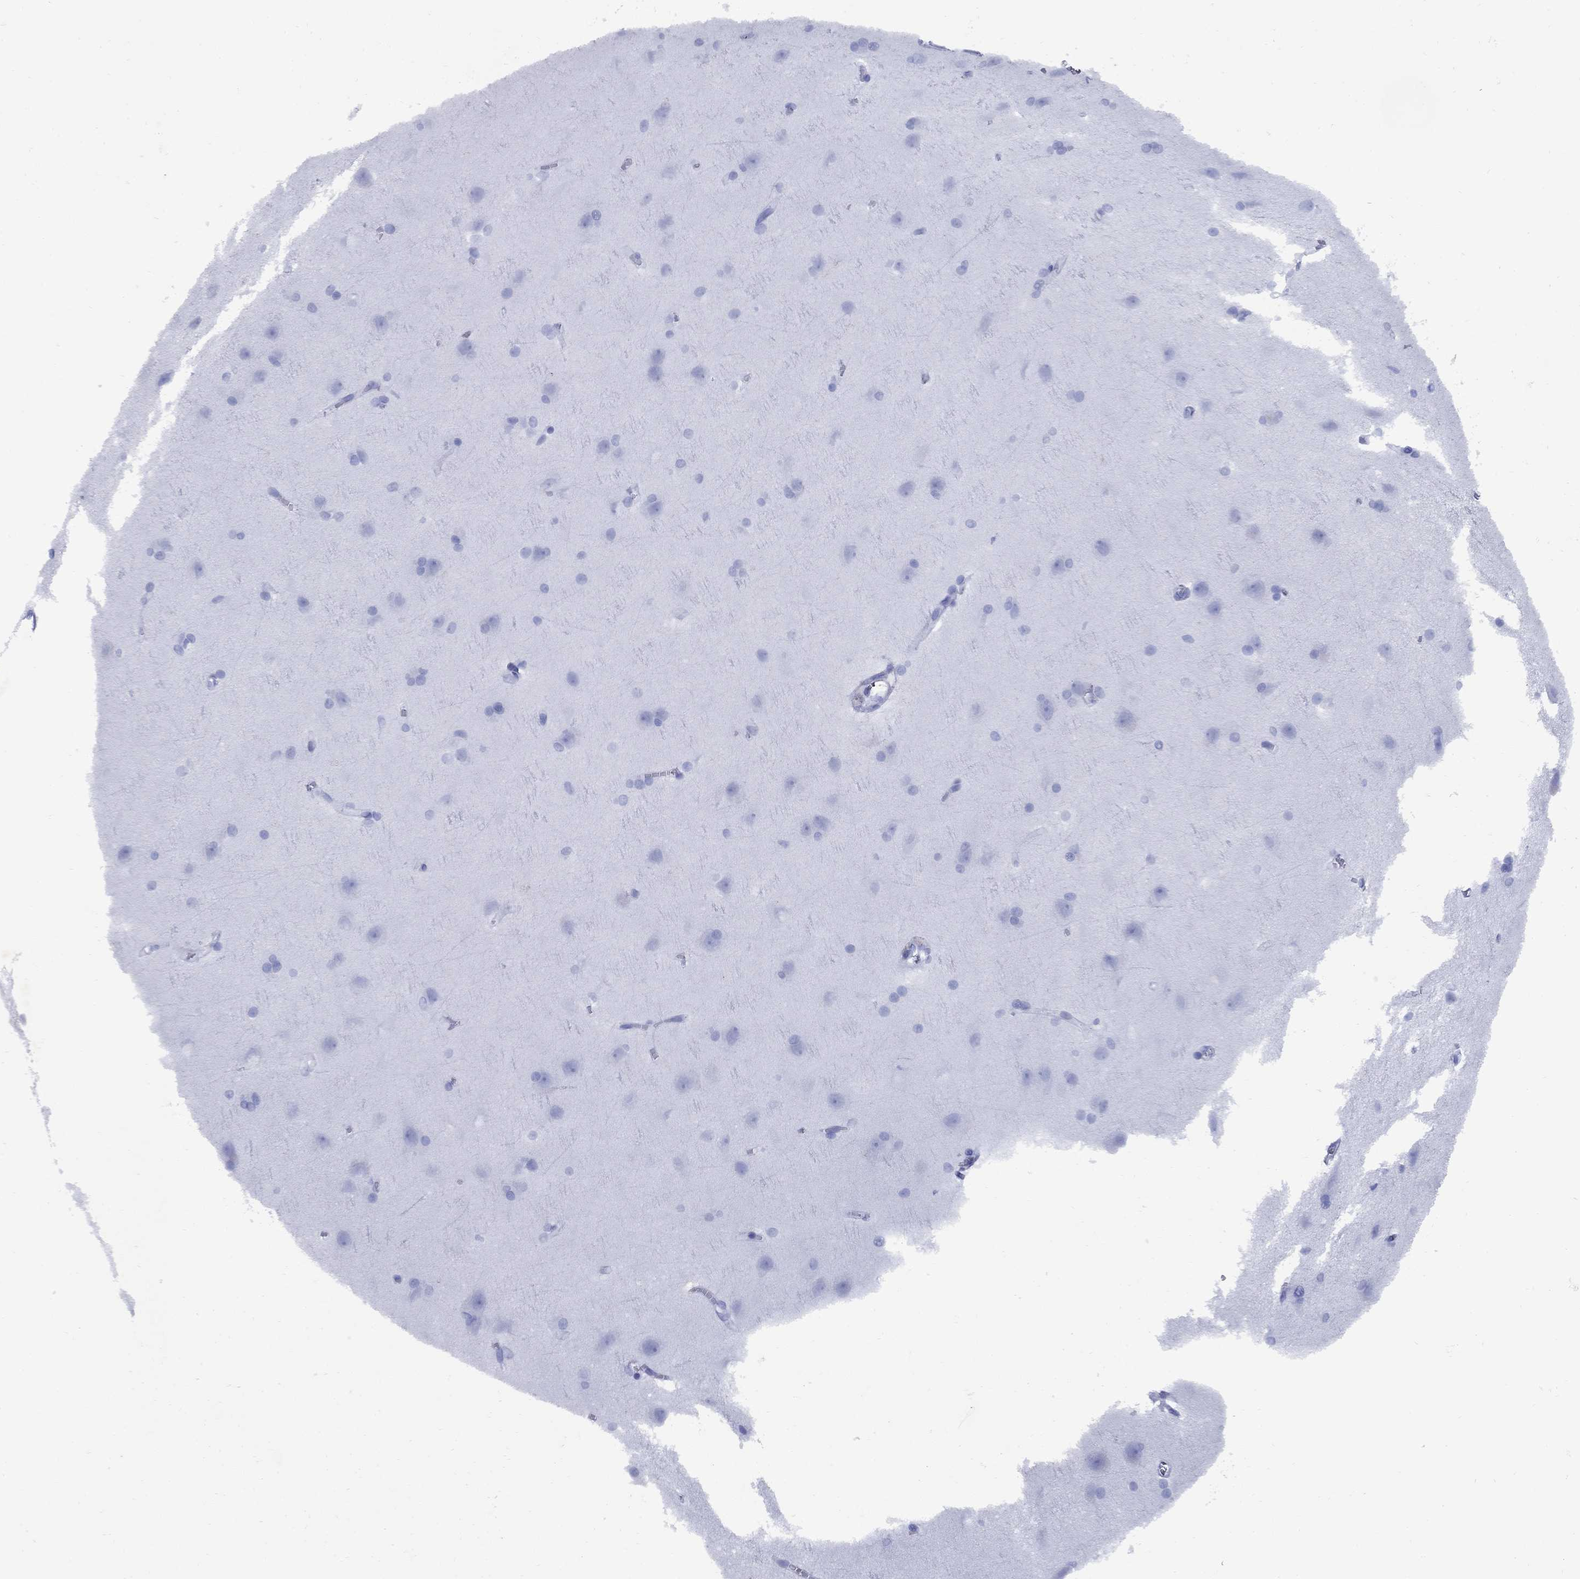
{"staining": {"intensity": "negative", "quantity": "none", "location": "none"}, "tissue": "cerebral cortex", "cell_type": "Endothelial cells", "image_type": "normal", "snomed": [{"axis": "morphology", "description": "Normal tissue, NOS"}, {"axis": "topography", "description": "Cerebral cortex"}], "caption": "DAB (3,3'-diaminobenzidine) immunohistochemical staining of normal human cerebral cortex exhibits no significant positivity in endothelial cells.", "gene": "CD1A", "patient": {"sex": "male", "age": 37}}